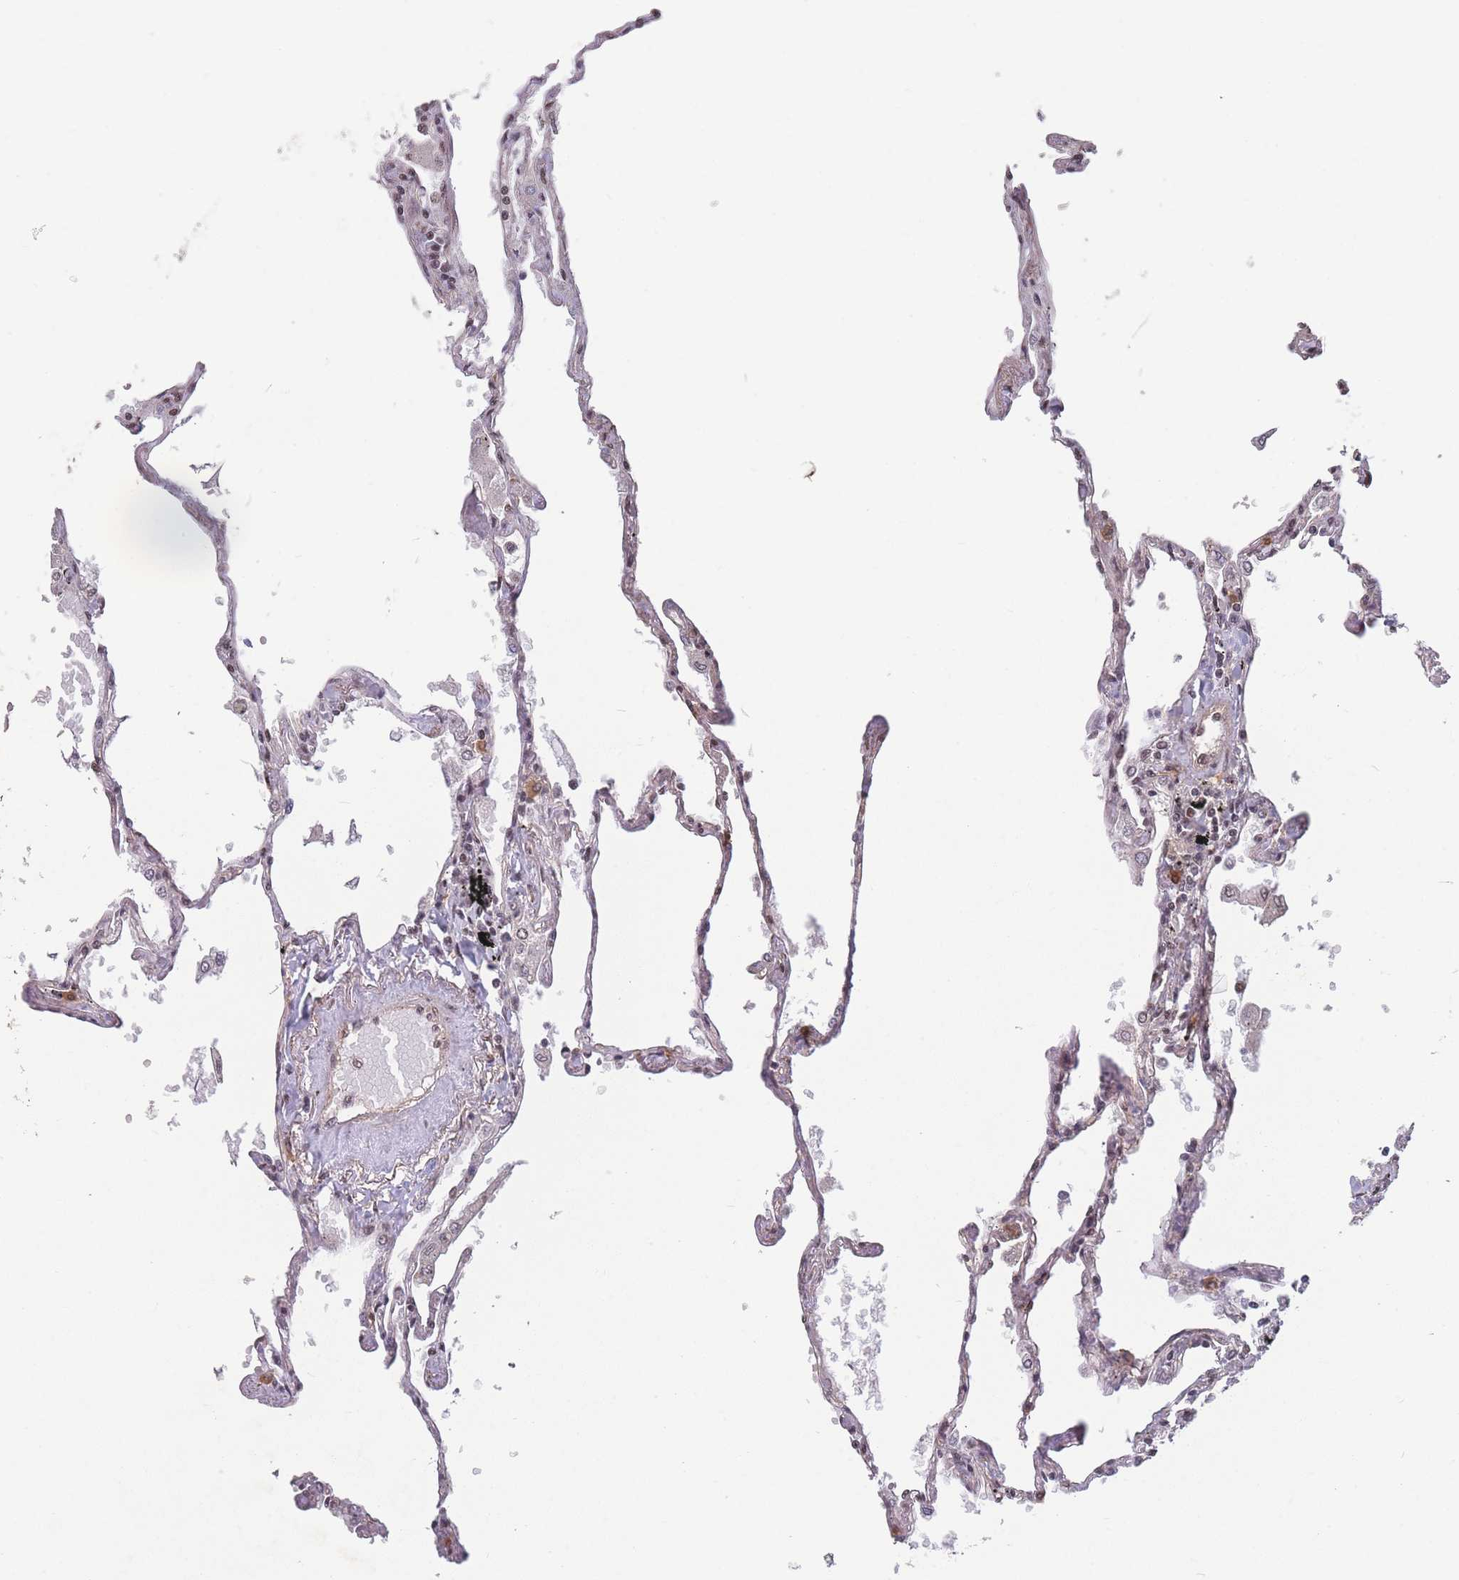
{"staining": {"intensity": "negative", "quantity": "none", "location": "none"}, "tissue": "lung", "cell_type": "Alveolar cells", "image_type": "normal", "snomed": [{"axis": "morphology", "description": "Normal tissue, NOS"}, {"axis": "topography", "description": "Lung"}], "caption": "Immunohistochemistry of benign human lung demonstrates no expression in alveolar cells.", "gene": "SNRPA1", "patient": {"sex": "female", "age": 67}}